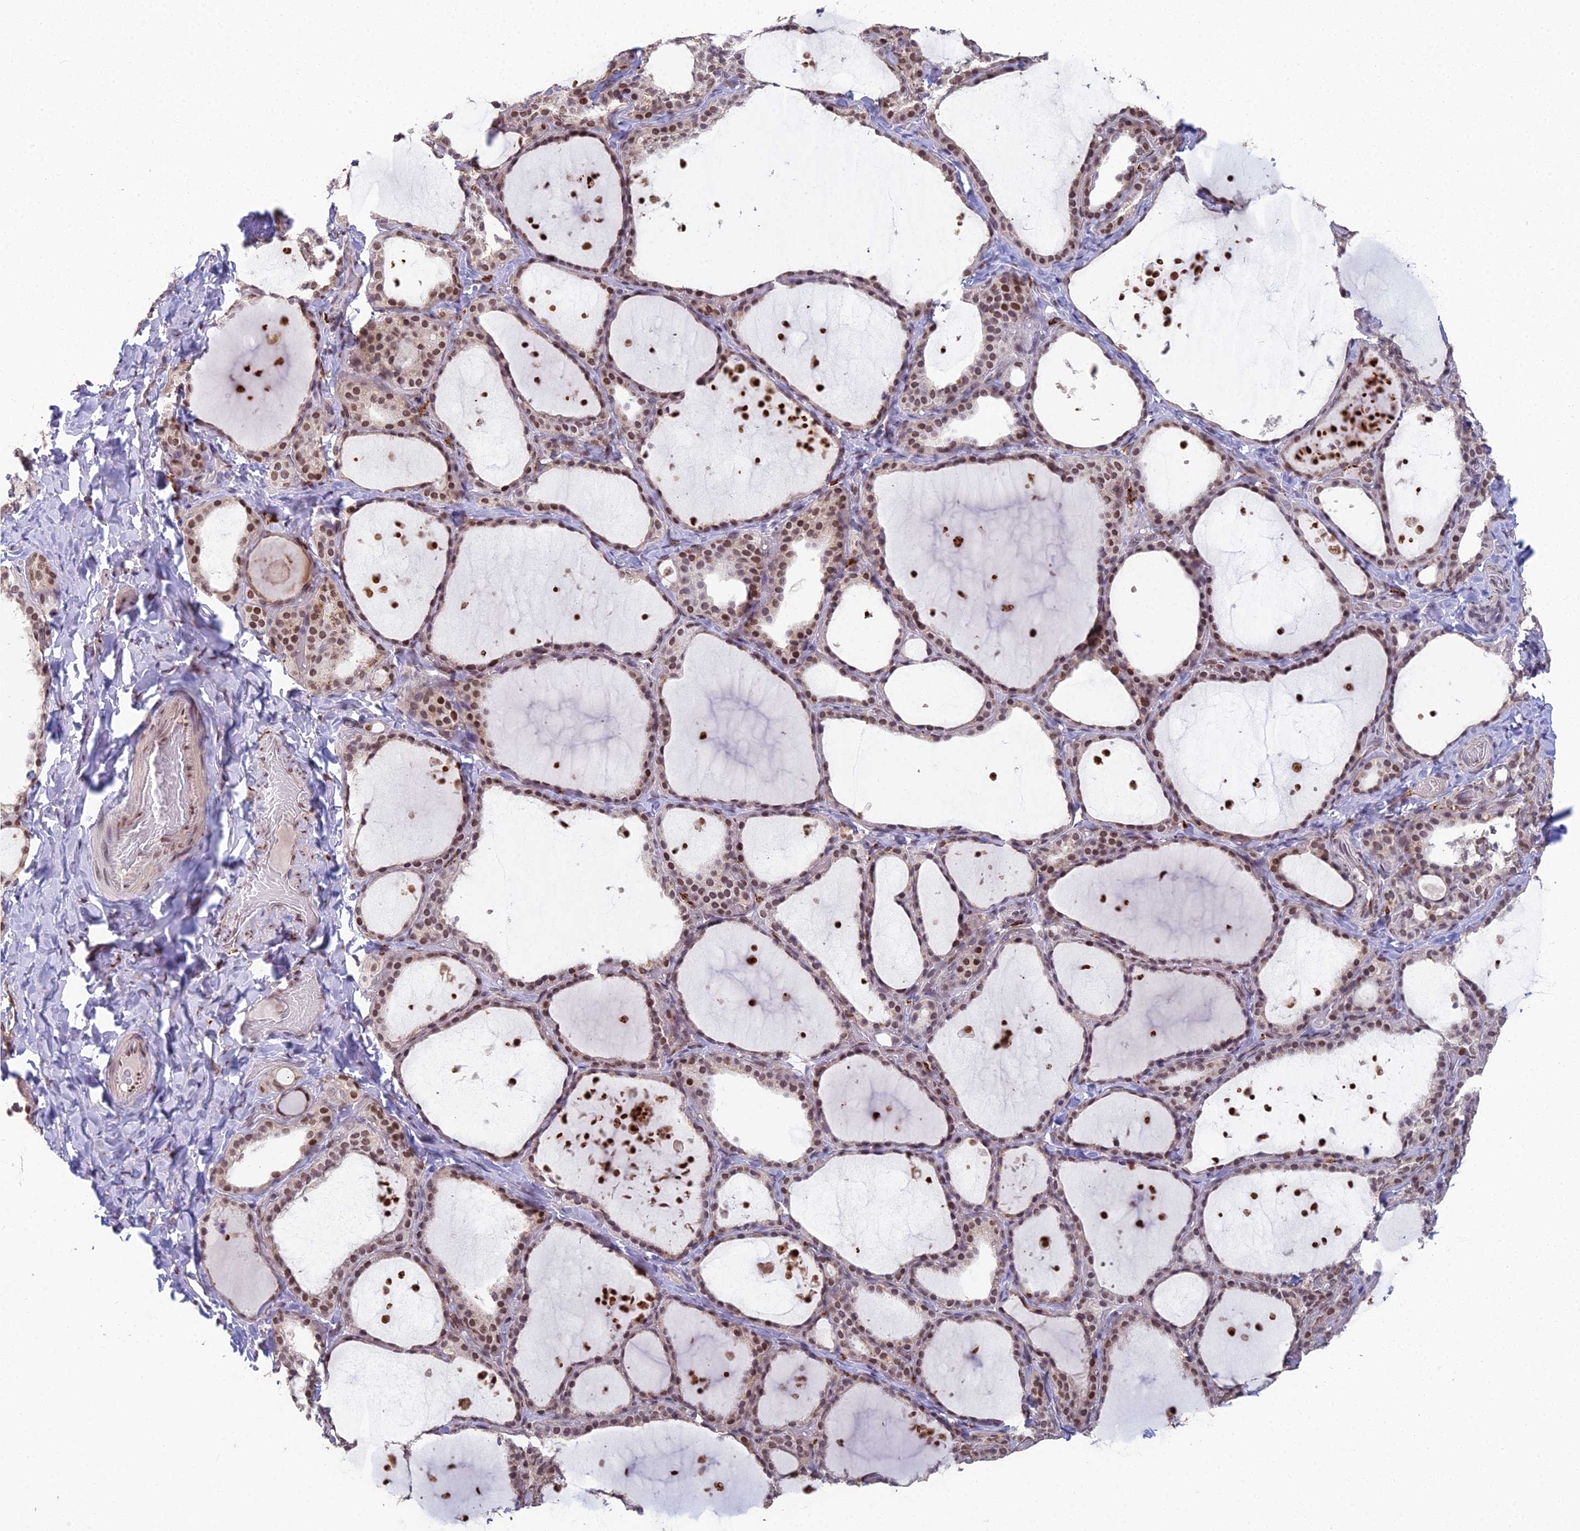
{"staining": {"intensity": "moderate", "quantity": ">75%", "location": "nuclear"}, "tissue": "thyroid gland", "cell_type": "Glandular cells", "image_type": "normal", "snomed": [{"axis": "morphology", "description": "Normal tissue, NOS"}, {"axis": "topography", "description": "Thyroid gland"}], "caption": "Immunohistochemical staining of unremarkable human thyroid gland shows moderate nuclear protein staining in approximately >75% of glandular cells. (DAB (3,3'-diaminobenzidine) IHC, brown staining for protein, blue staining for nuclei).", "gene": "ABHD17A", "patient": {"sex": "female", "age": 44}}